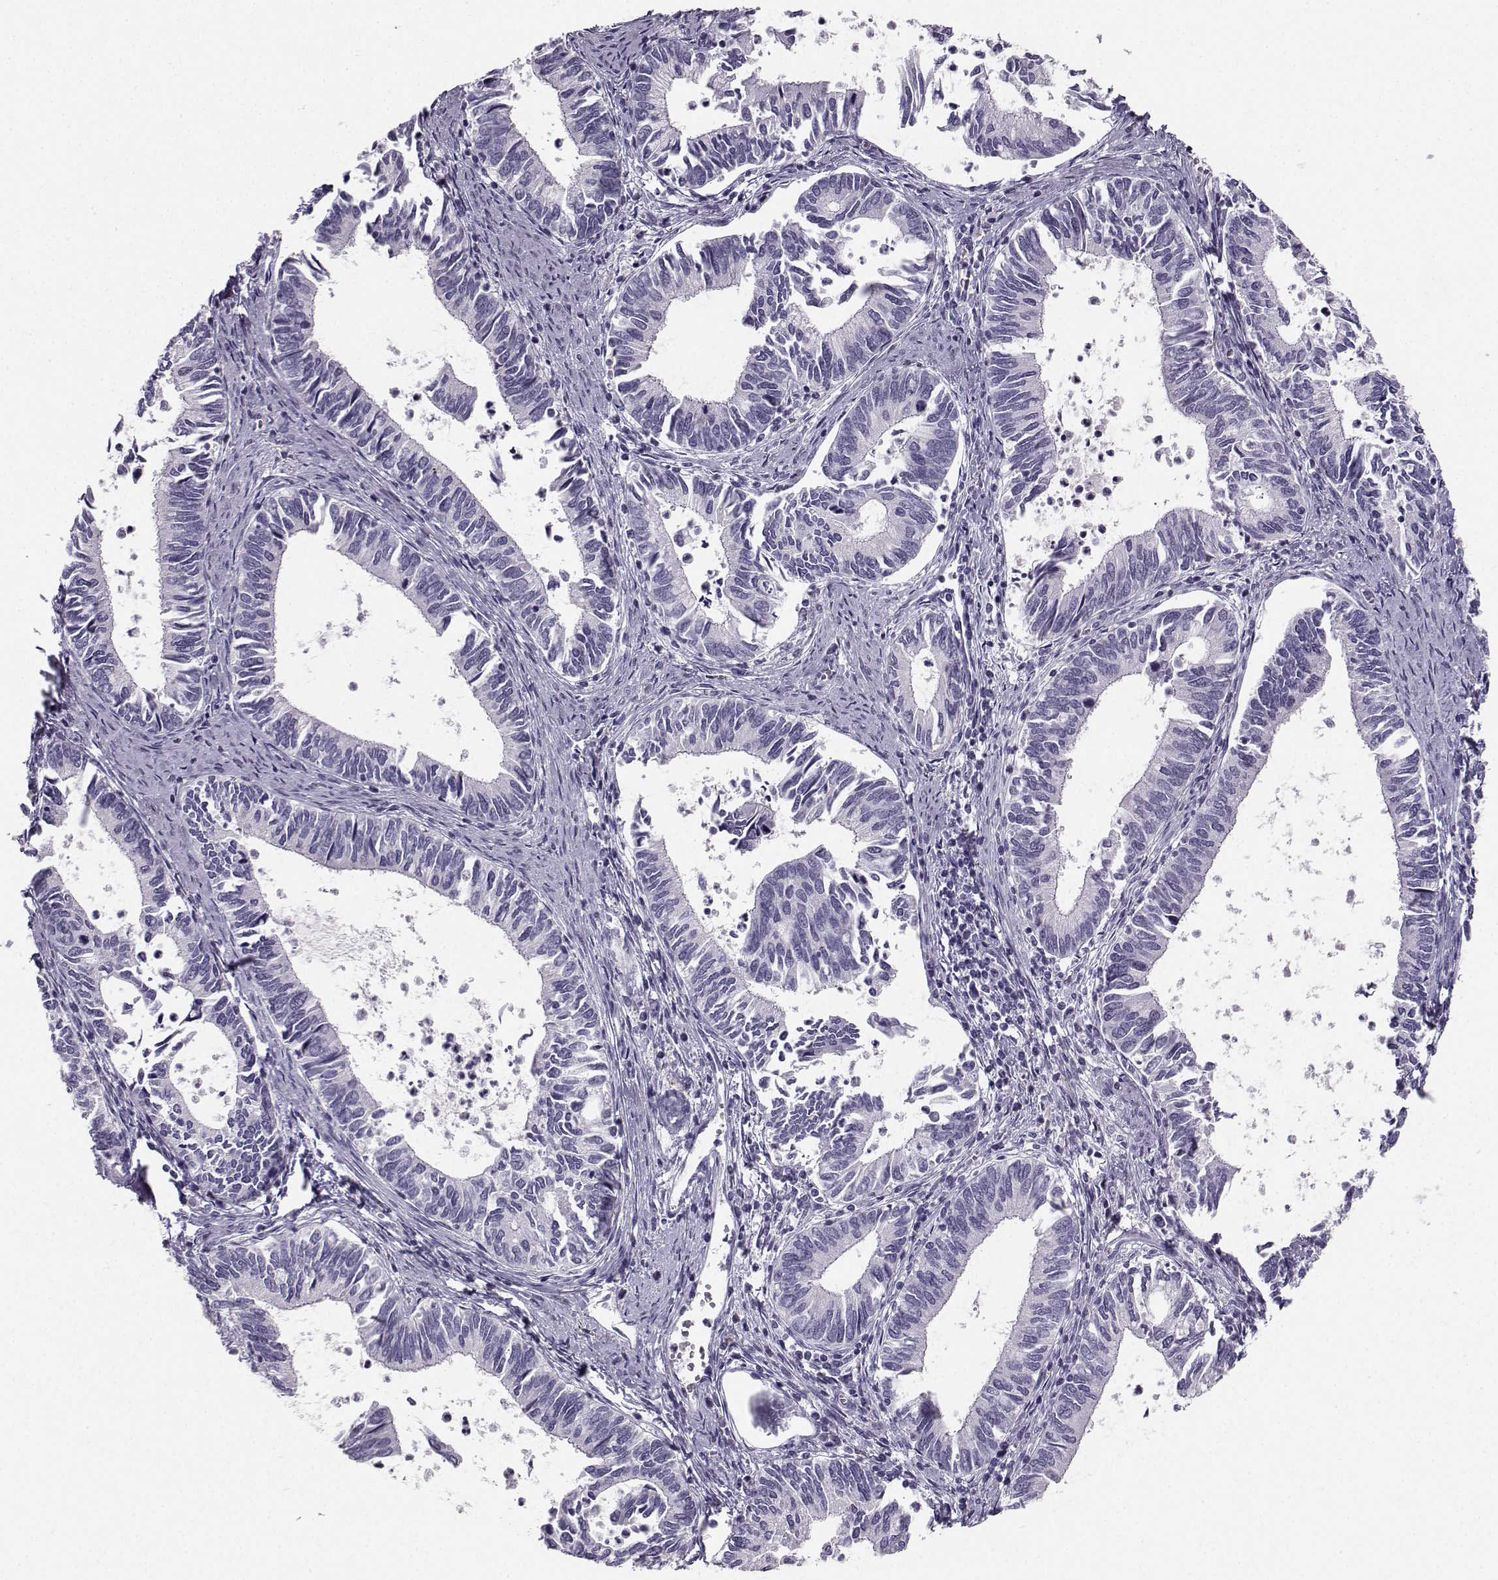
{"staining": {"intensity": "negative", "quantity": "none", "location": "none"}, "tissue": "cervical cancer", "cell_type": "Tumor cells", "image_type": "cancer", "snomed": [{"axis": "morphology", "description": "Adenocarcinoma, NOS"}, {"axis": "topography", "description": "Cervix"}], "caption": "Immunohistochemistry of human cervical cancer demonstrates no staining in tumor cells. (Immunohistochemistry, brightfield microscopy, high magnification).", "gene": "CASR", "patient": {"sex": "female", "age": 42}}